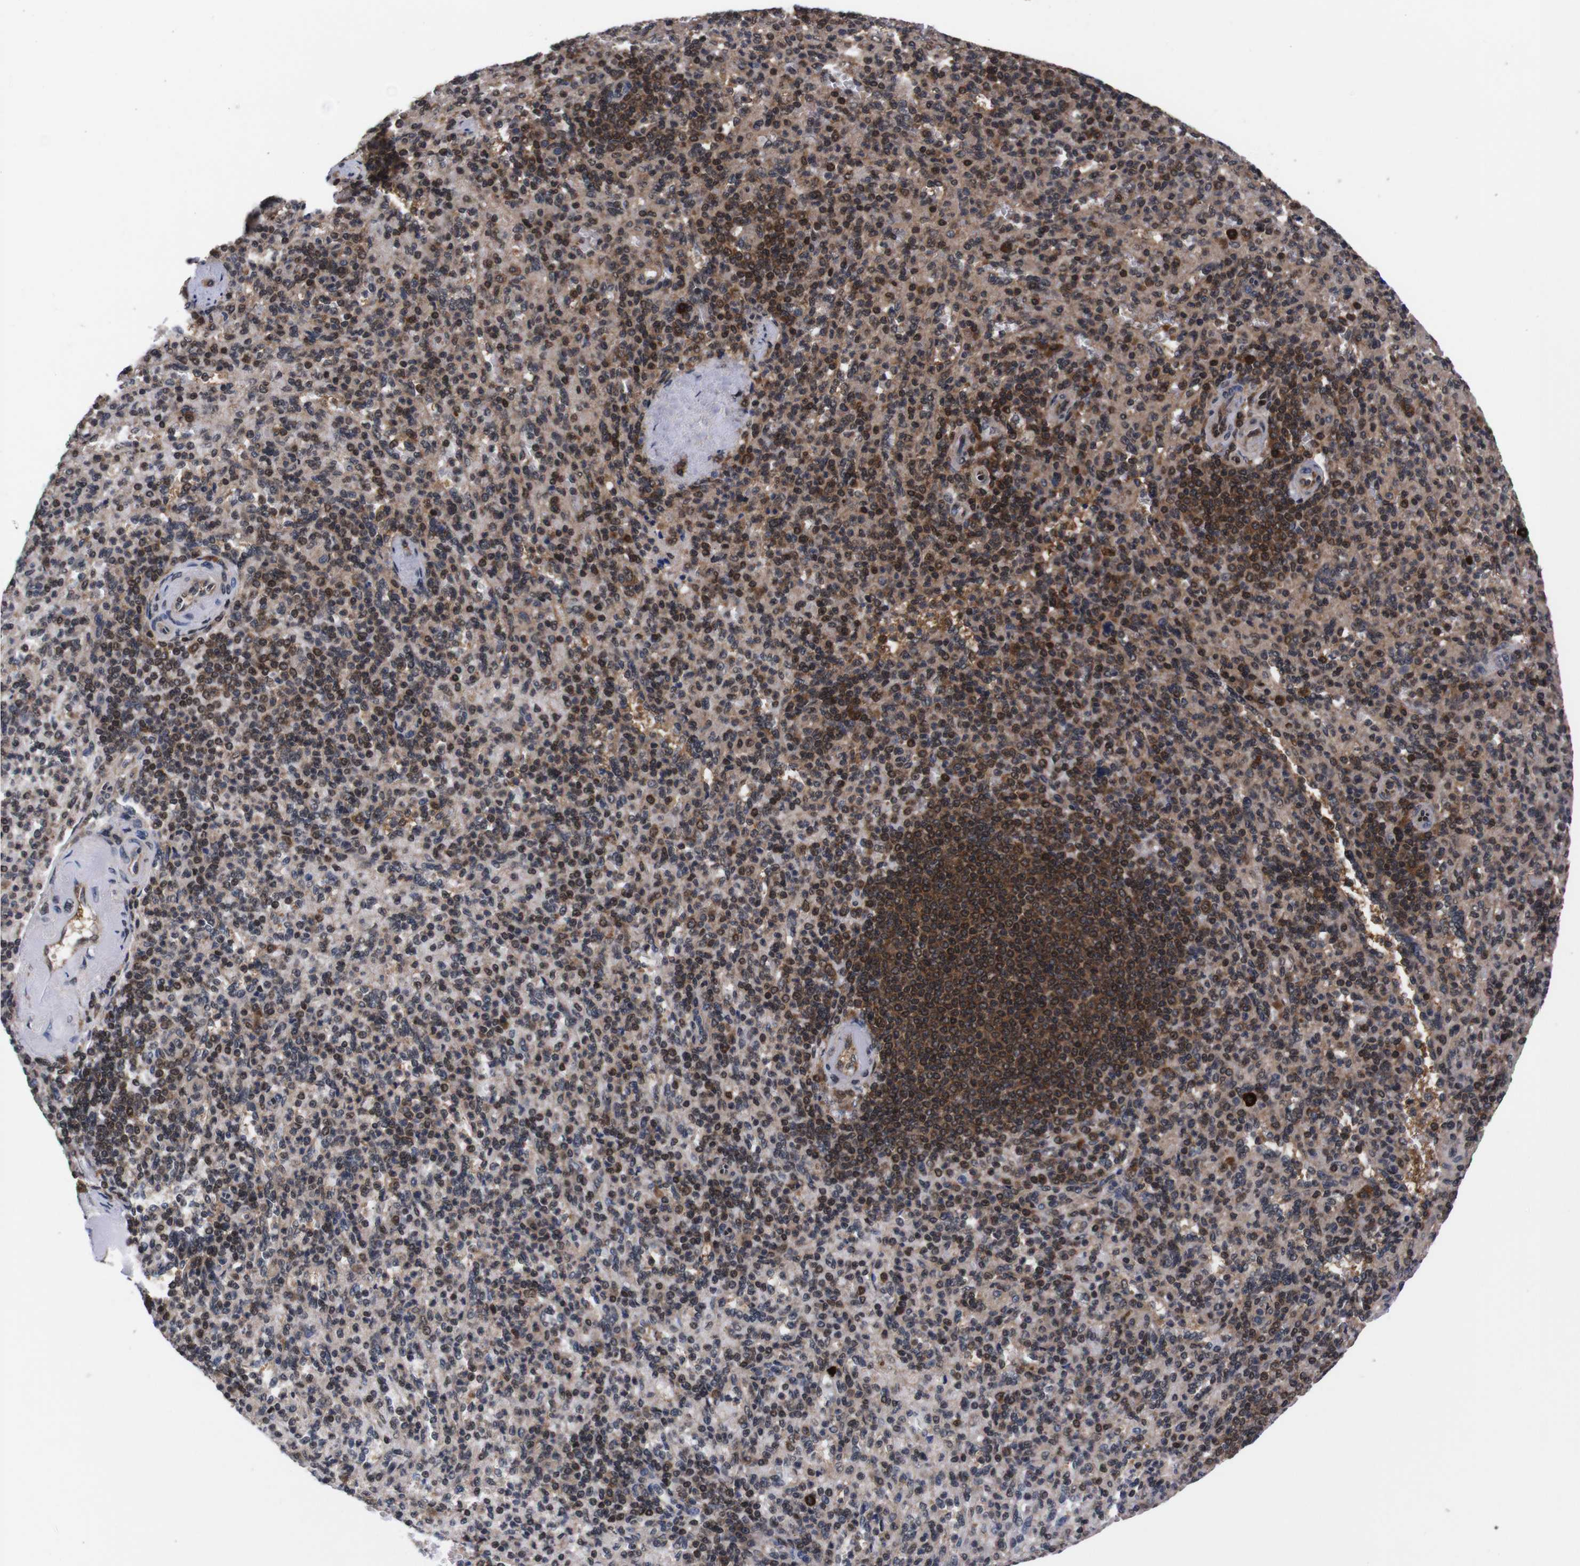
{"staining": {"intensity": "moderate", "quantity": "25%-75%", "location": "nuclear"}, "tissue": "spleen", "cell_type": "Cells in red pulp", "image_type": "normal", "snomed": [{"axis": "morphology", "description": "Normal tissue, NOS"}, {"axis": "topography", "description": "Spleen"}], "caption": "About 25%-75% of cells in red pulp in unremarkable spleen show moderate nuclear protein staining as visualized by brown immunohistochemical staining.", "gene": "UBQLN2", "patient": {"sex": "female", "age": 74}}